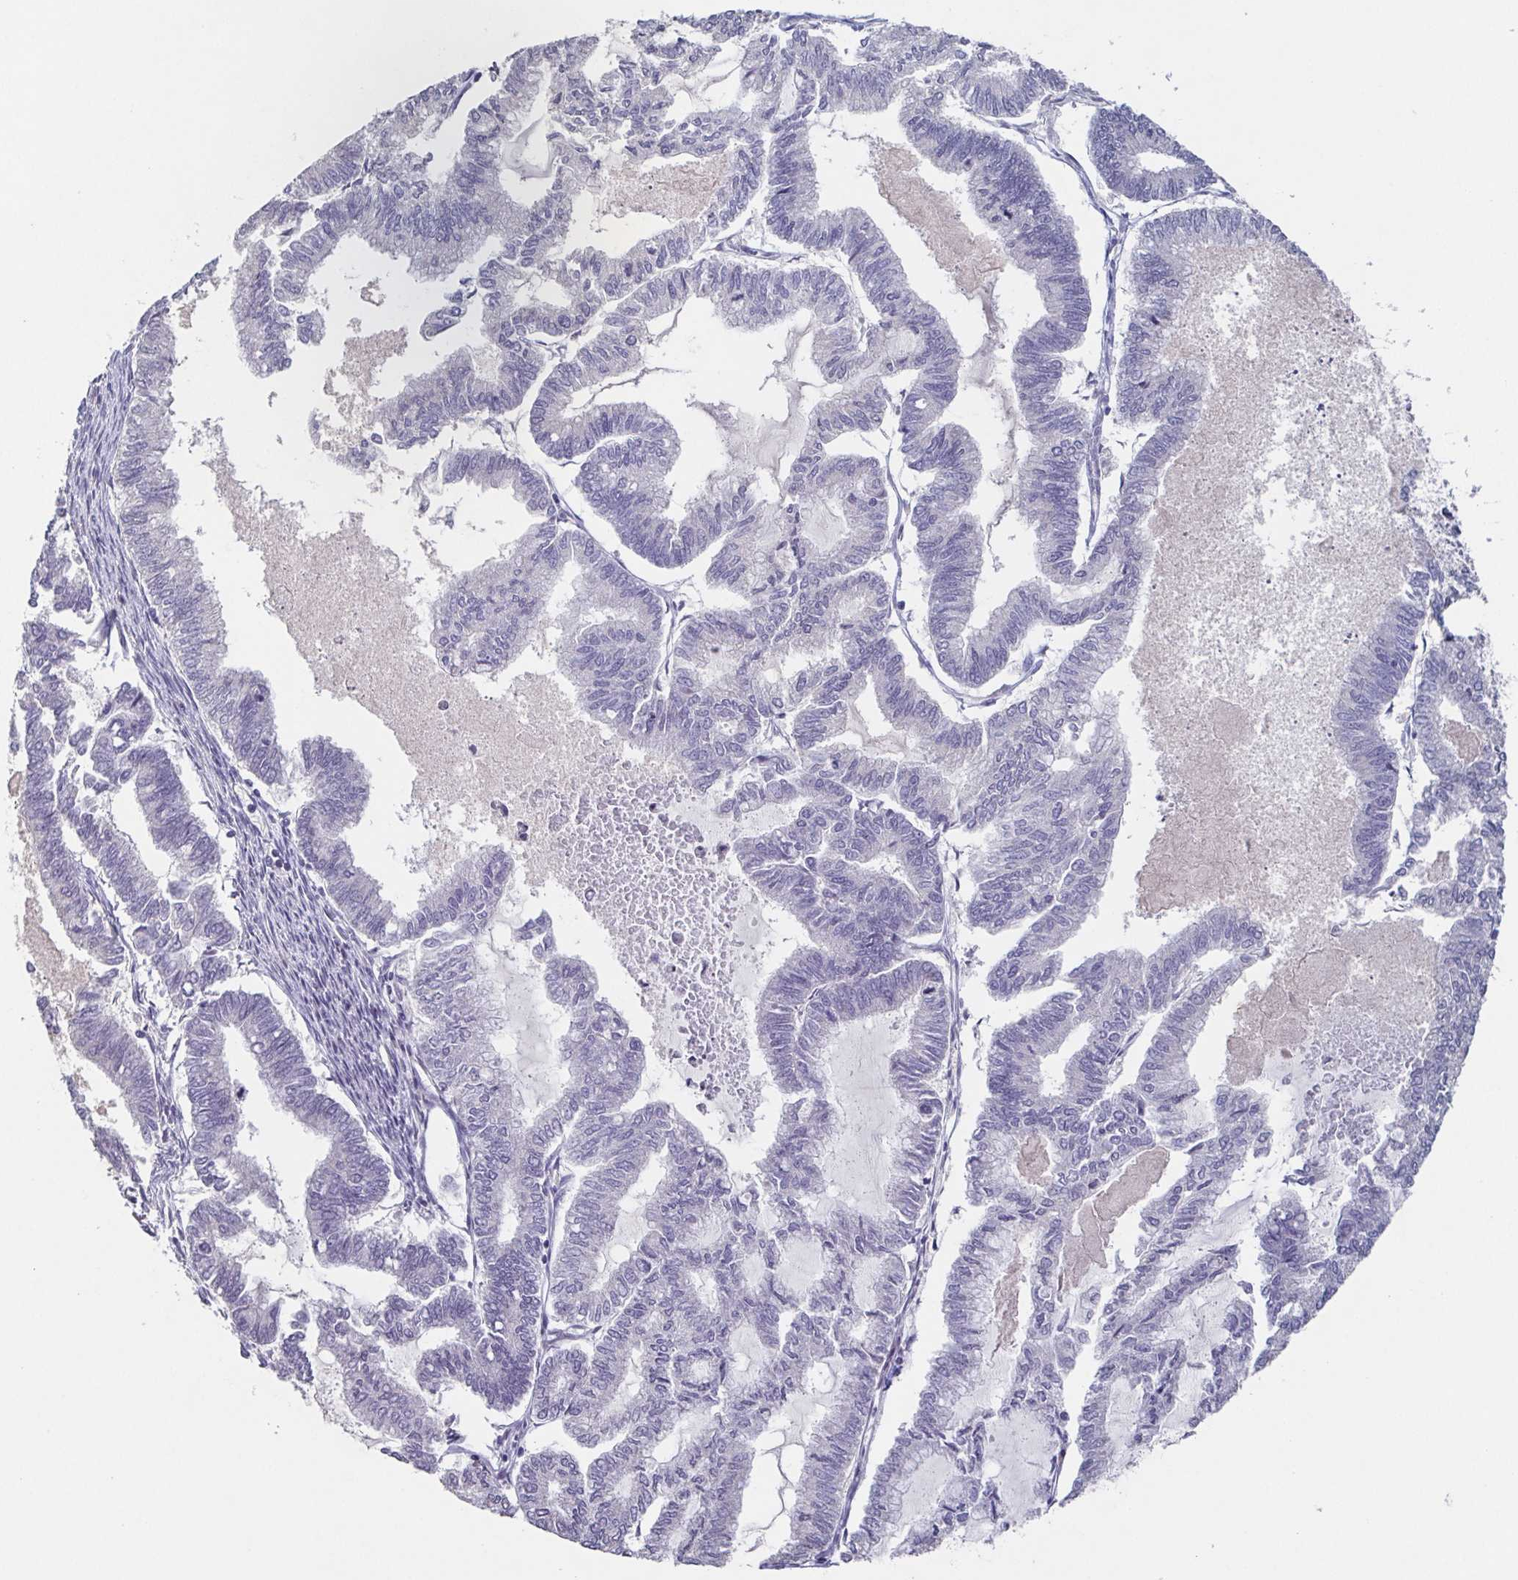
{"staining": {"intensity": "negative", "quantity": "none", "location": "none"}, "tissue": "endometrial cancer", "cell_type": "Tumor cells", "image_type": "cancer", "snomed": [{"axis": "morphology", "description": "Adenocarcinoma, NOS"}, {"axis": "topography", "description": "Endometrium"}], "caption": "High power microscopy photomicrograph of an IHC photomicrograph of endometrial cancer (adenocarcinoma), revealing no significant expression in tumor cells.", "gene": "GHRL", "patient": {"sex": "female", "age": 79}}